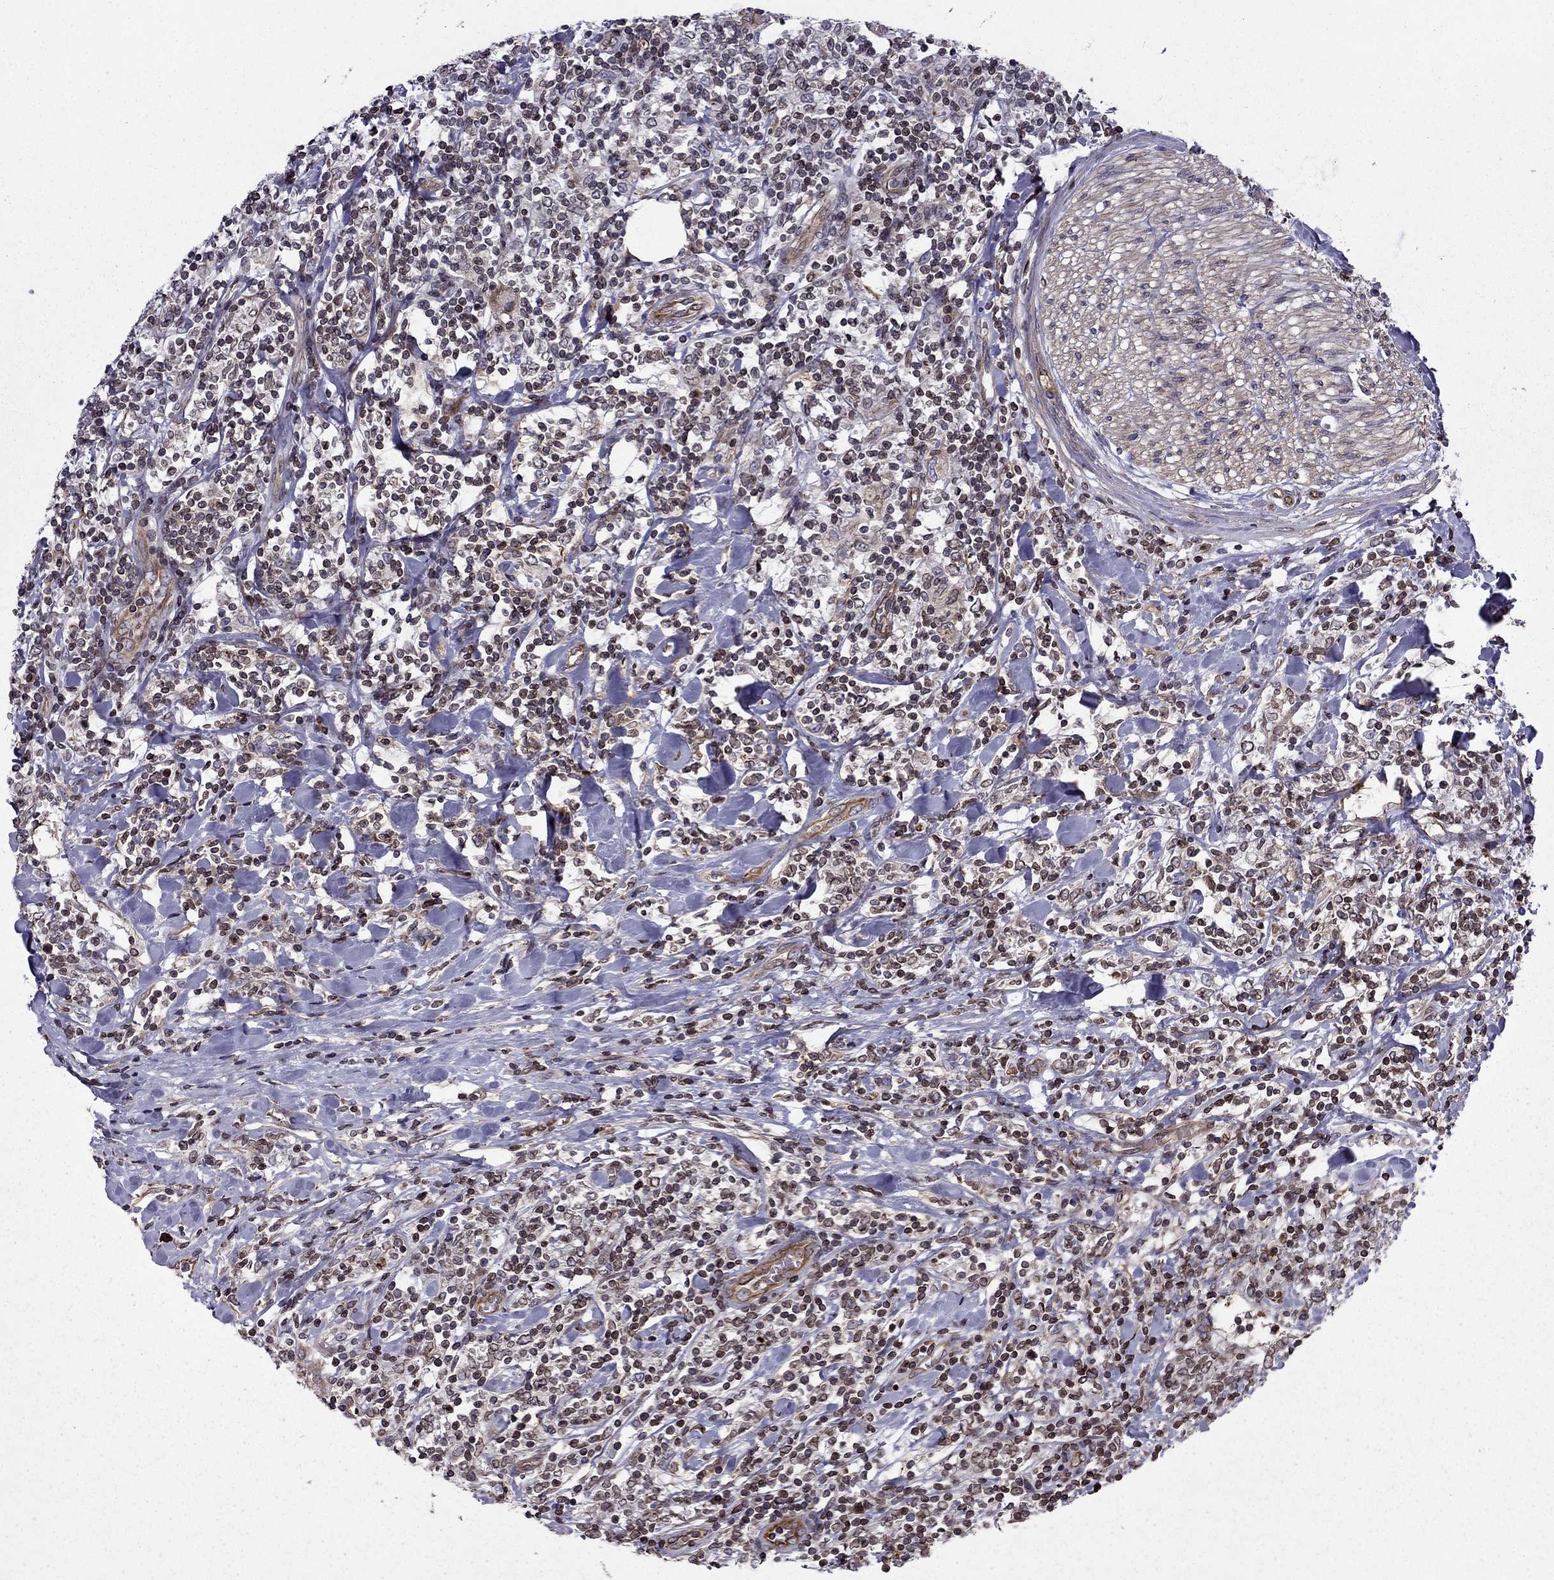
{"staining": {"intensity": "moderate", "quantity": ">75%", "location": "nuclear"}, "tissue": "lymphoma", "cell_type": "Tumor cells", "image_type": "cancer", "snomed": [{"axis": "morphology", "description": "Malignant lymphoma, non-Hodgkin's type, High grade"}, {"axis": "topography", "description": "Lymph node"}], "caption": "Immunohistochemistry (IHC) of lymphoma exhibits medium levels of moderate nuclear expression in approximately >75% of tumor cells.", "gene": "CDC42BPA", "patient": {"sex": "female", "age": 84}}